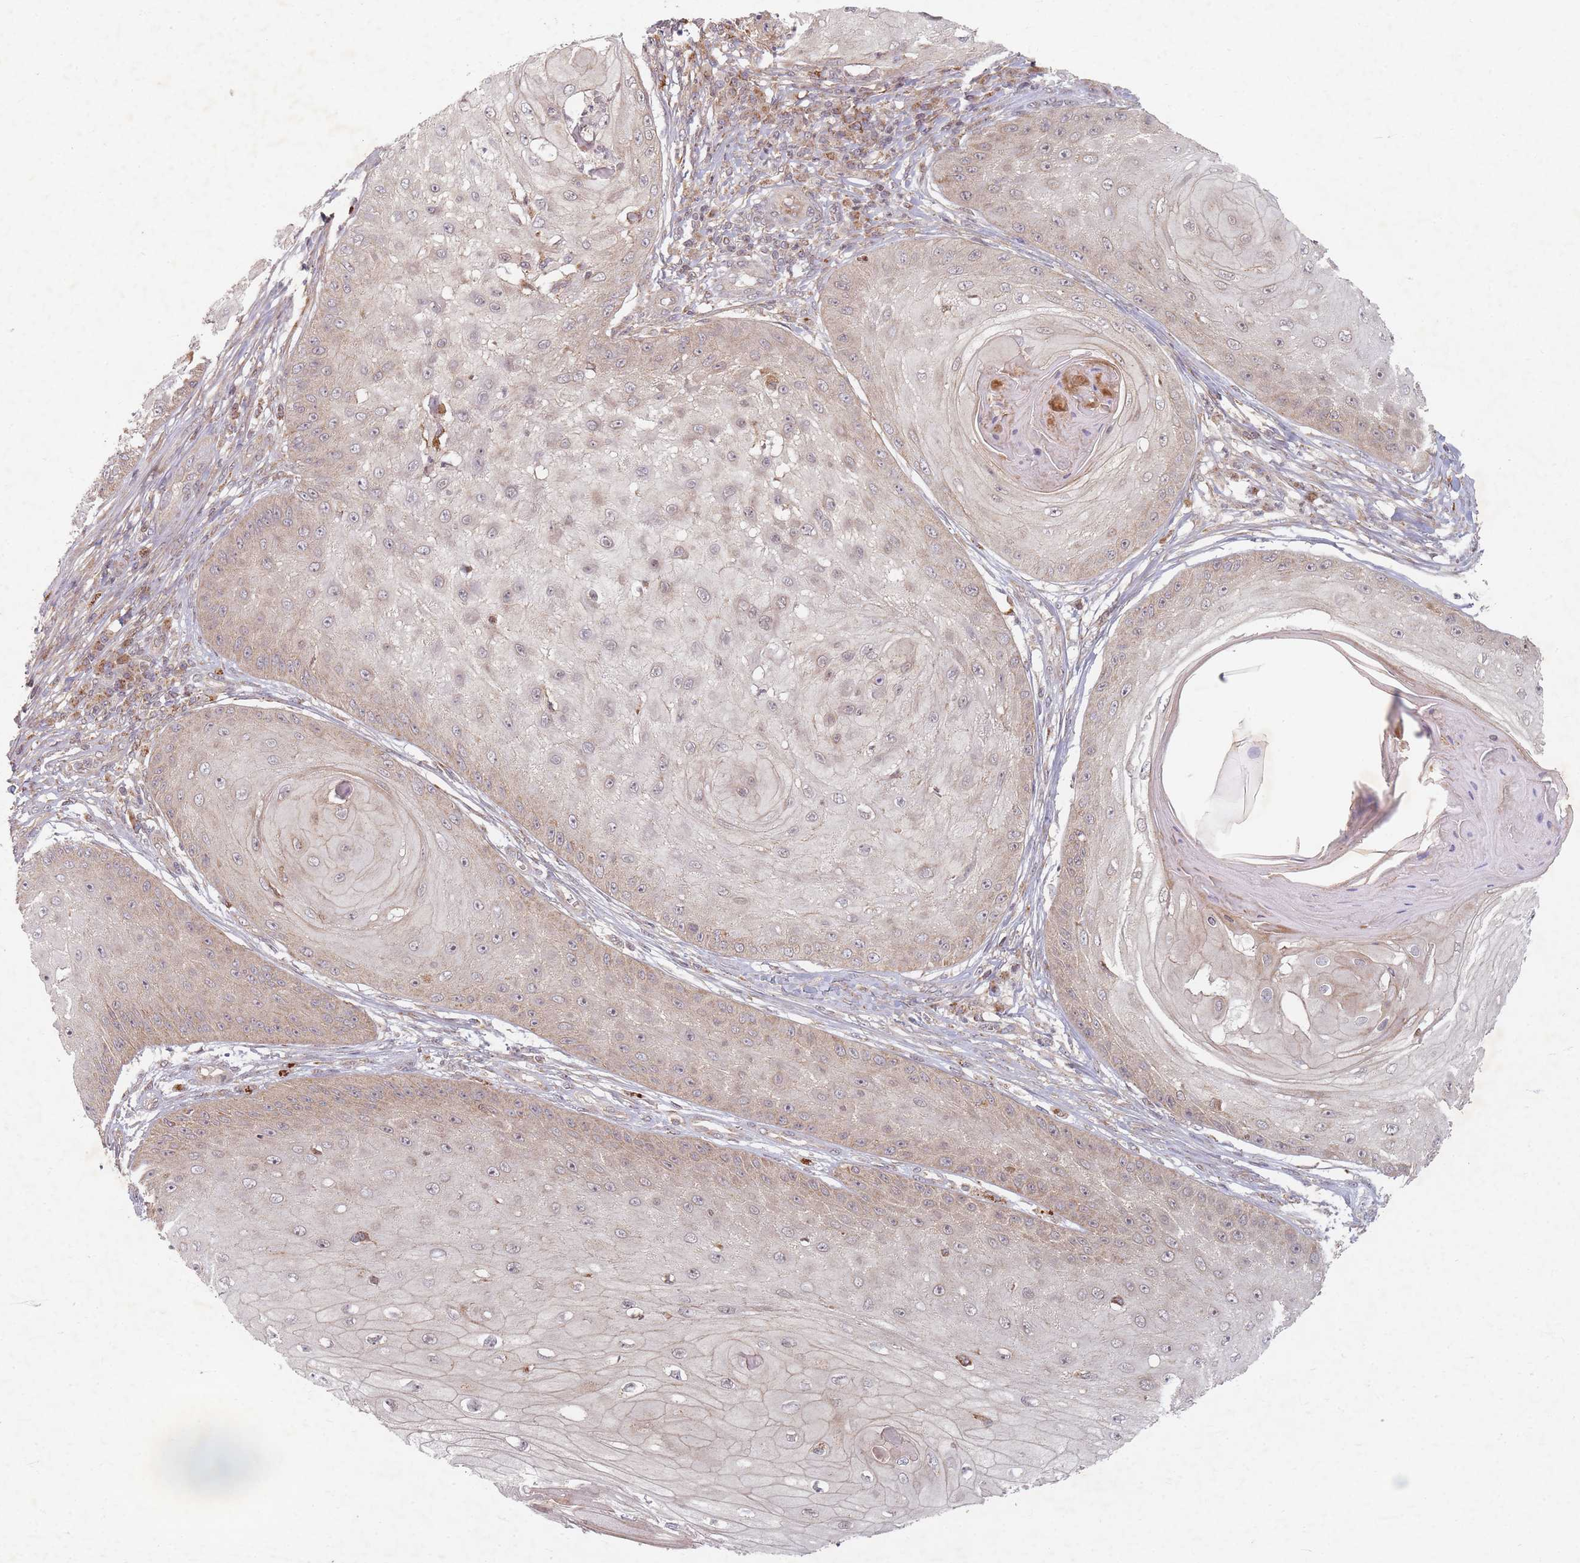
{"staining": {"intensity": "weak", "quantity": "25%-75%", "location": "cytoplasmic/membranous"}, "tissue": "skin cancer", "cell_type": "Tumor cells", "image_type": "cancer", "snomed": [{"axis": "morphology", "description": "Squamous cell carcinoma, NOS"}, {"axis": "topography", "description": "Skin"}], "caption": "Tumor cells exhibit low levels of weak cytoplasmic/membranous positivity in approximately 25%-75% of cells in human skin cancer (squamous cell carcinoma).", "gene": "RADX", "patient": {"sex": "male", "age": 70}}